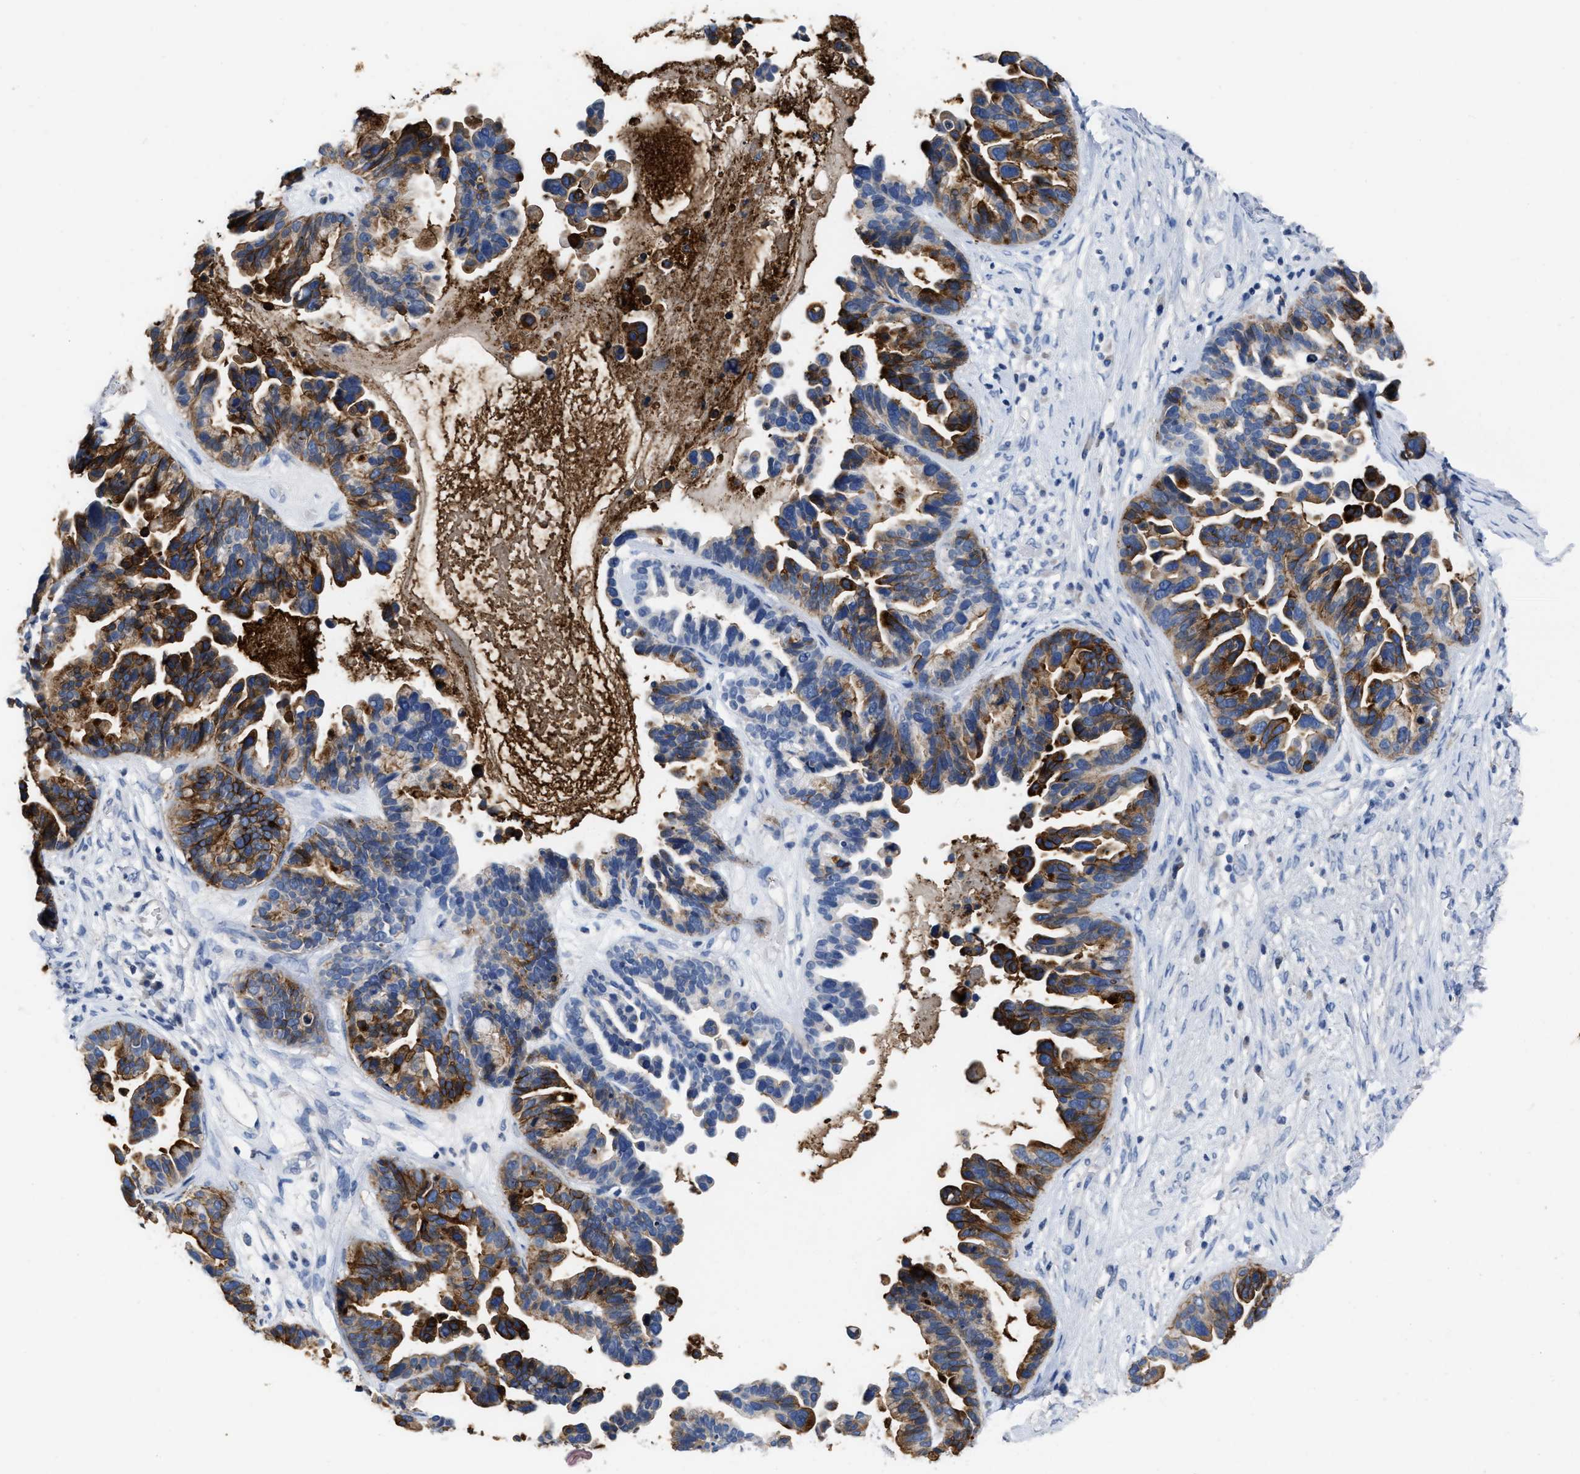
{"staining": {"intensity": "strong", "quantity": "25%-75%", "location": "cytoplasmic/membranous"}, "tissue": "ovarian cancer", "cell_type": "Tumor cells", "image_type": "cancer", "snomed": [{"axis": "morphology", "description": "Cystadenocarcinoma, serous, NOS"}, {"axis": "topography", "description": "Ovary"}], "caption": "Immunohistochemical staining of human ovarian cancer (serous cystadenocarcinoma) displays high levels of strong cytoplasmic/membranous positivity in approximately 25%-75% of tumor cells.", "gene": "CEACAM5", "patient": {"sex": "female", "age": 56}}